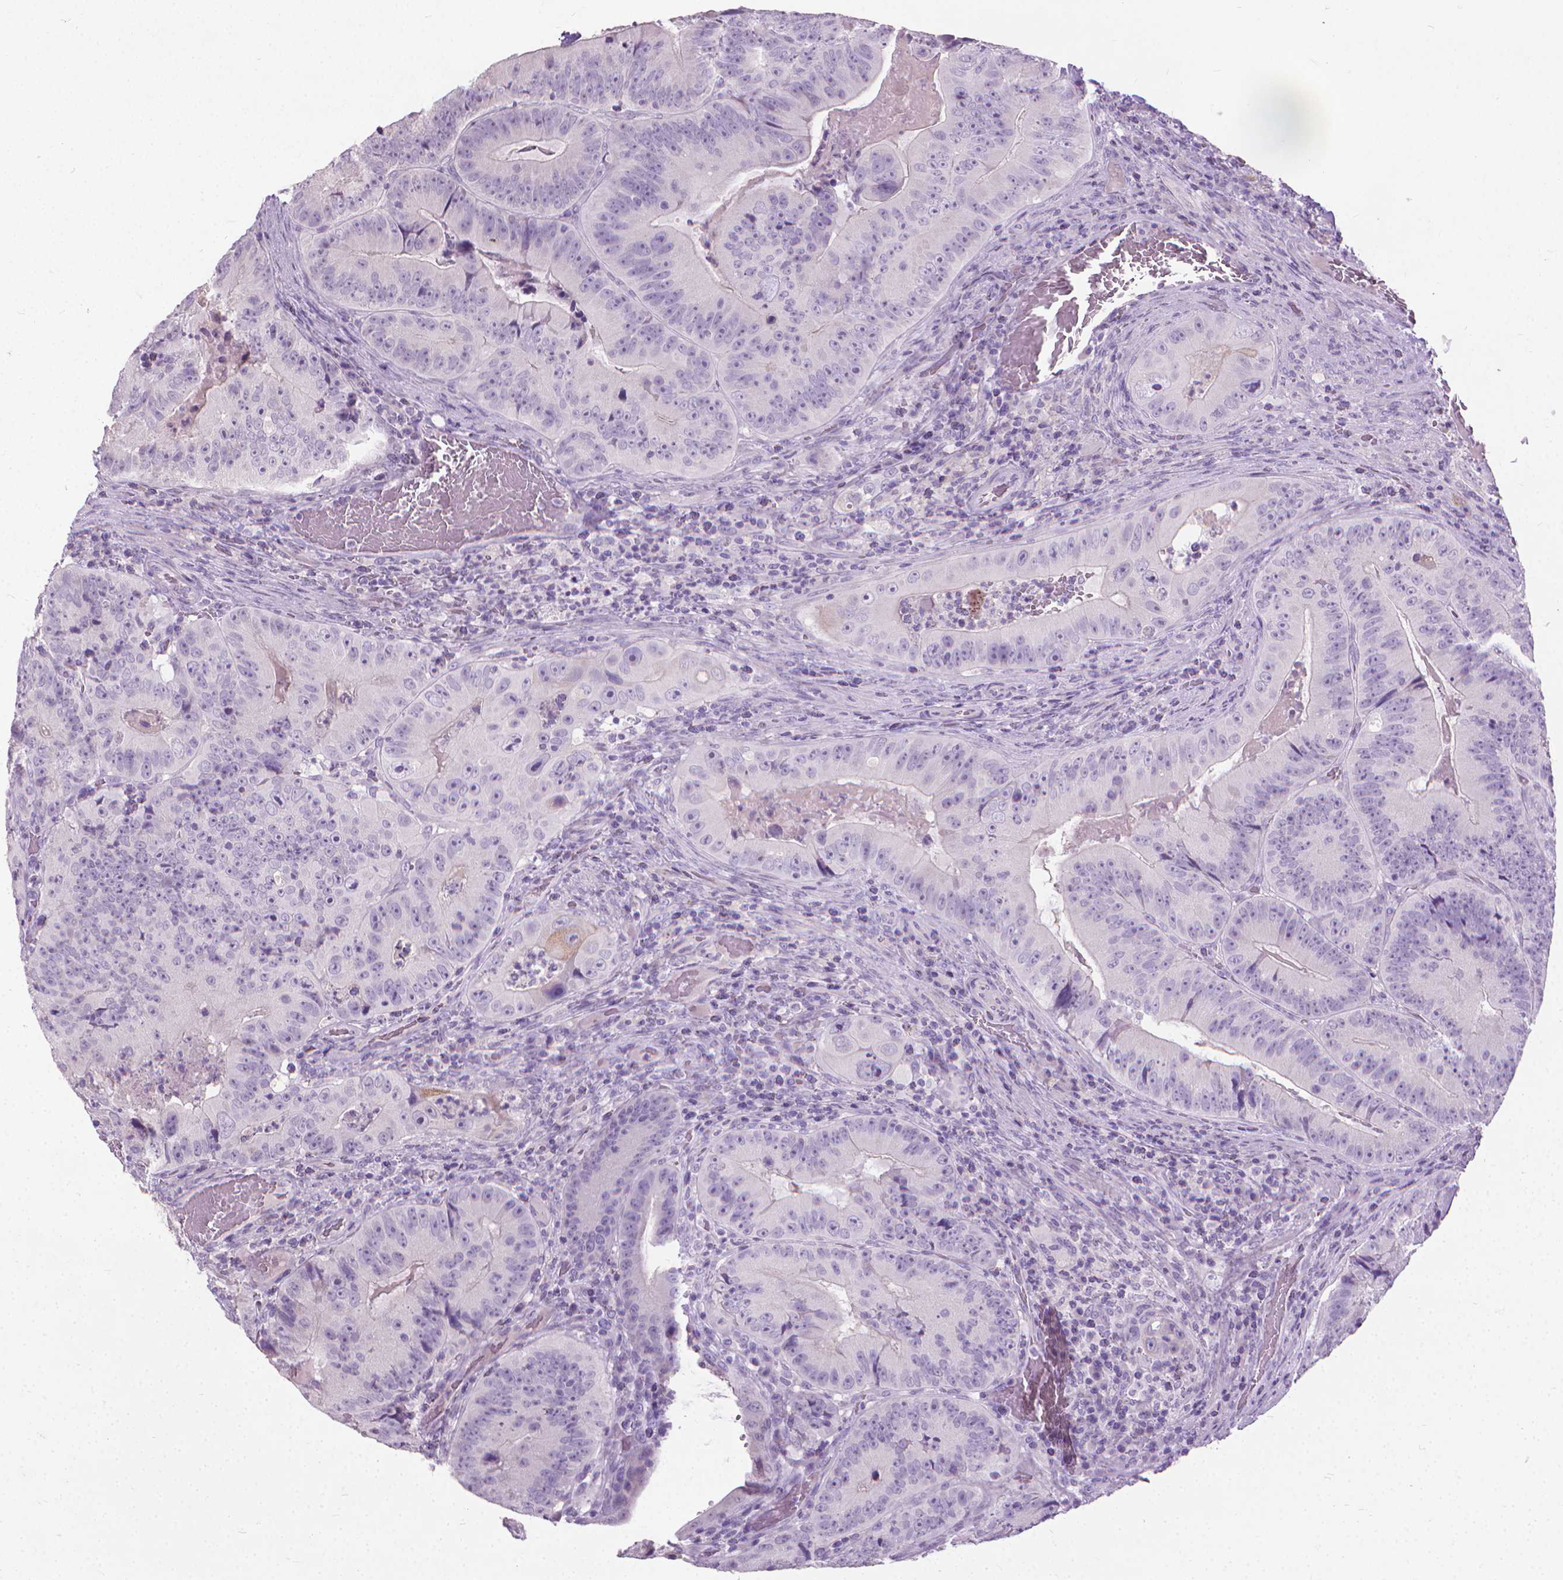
{"staining": {"intensity": "negative", "quantity": "none", "location": "none"}, "tissue": "colorectal cancer", "cell_type": "Tumor cells", "image_type": "cancer", "snomed": [{"axis": "morphology", "description": "Adenocarcinoma, NOS"}, {"axis": "topography", "description": "Colon"}], "caption": "Immunohistochemistry histopathology image of neoplastic tissue: colorectal adenocarcinoma stained with DAB (3,3'-diaminobenzidine) demonstrates no significant protein expression in tumor cells.", "gene": "KRT5", "patient": {"sex": "female", "age": 86}}